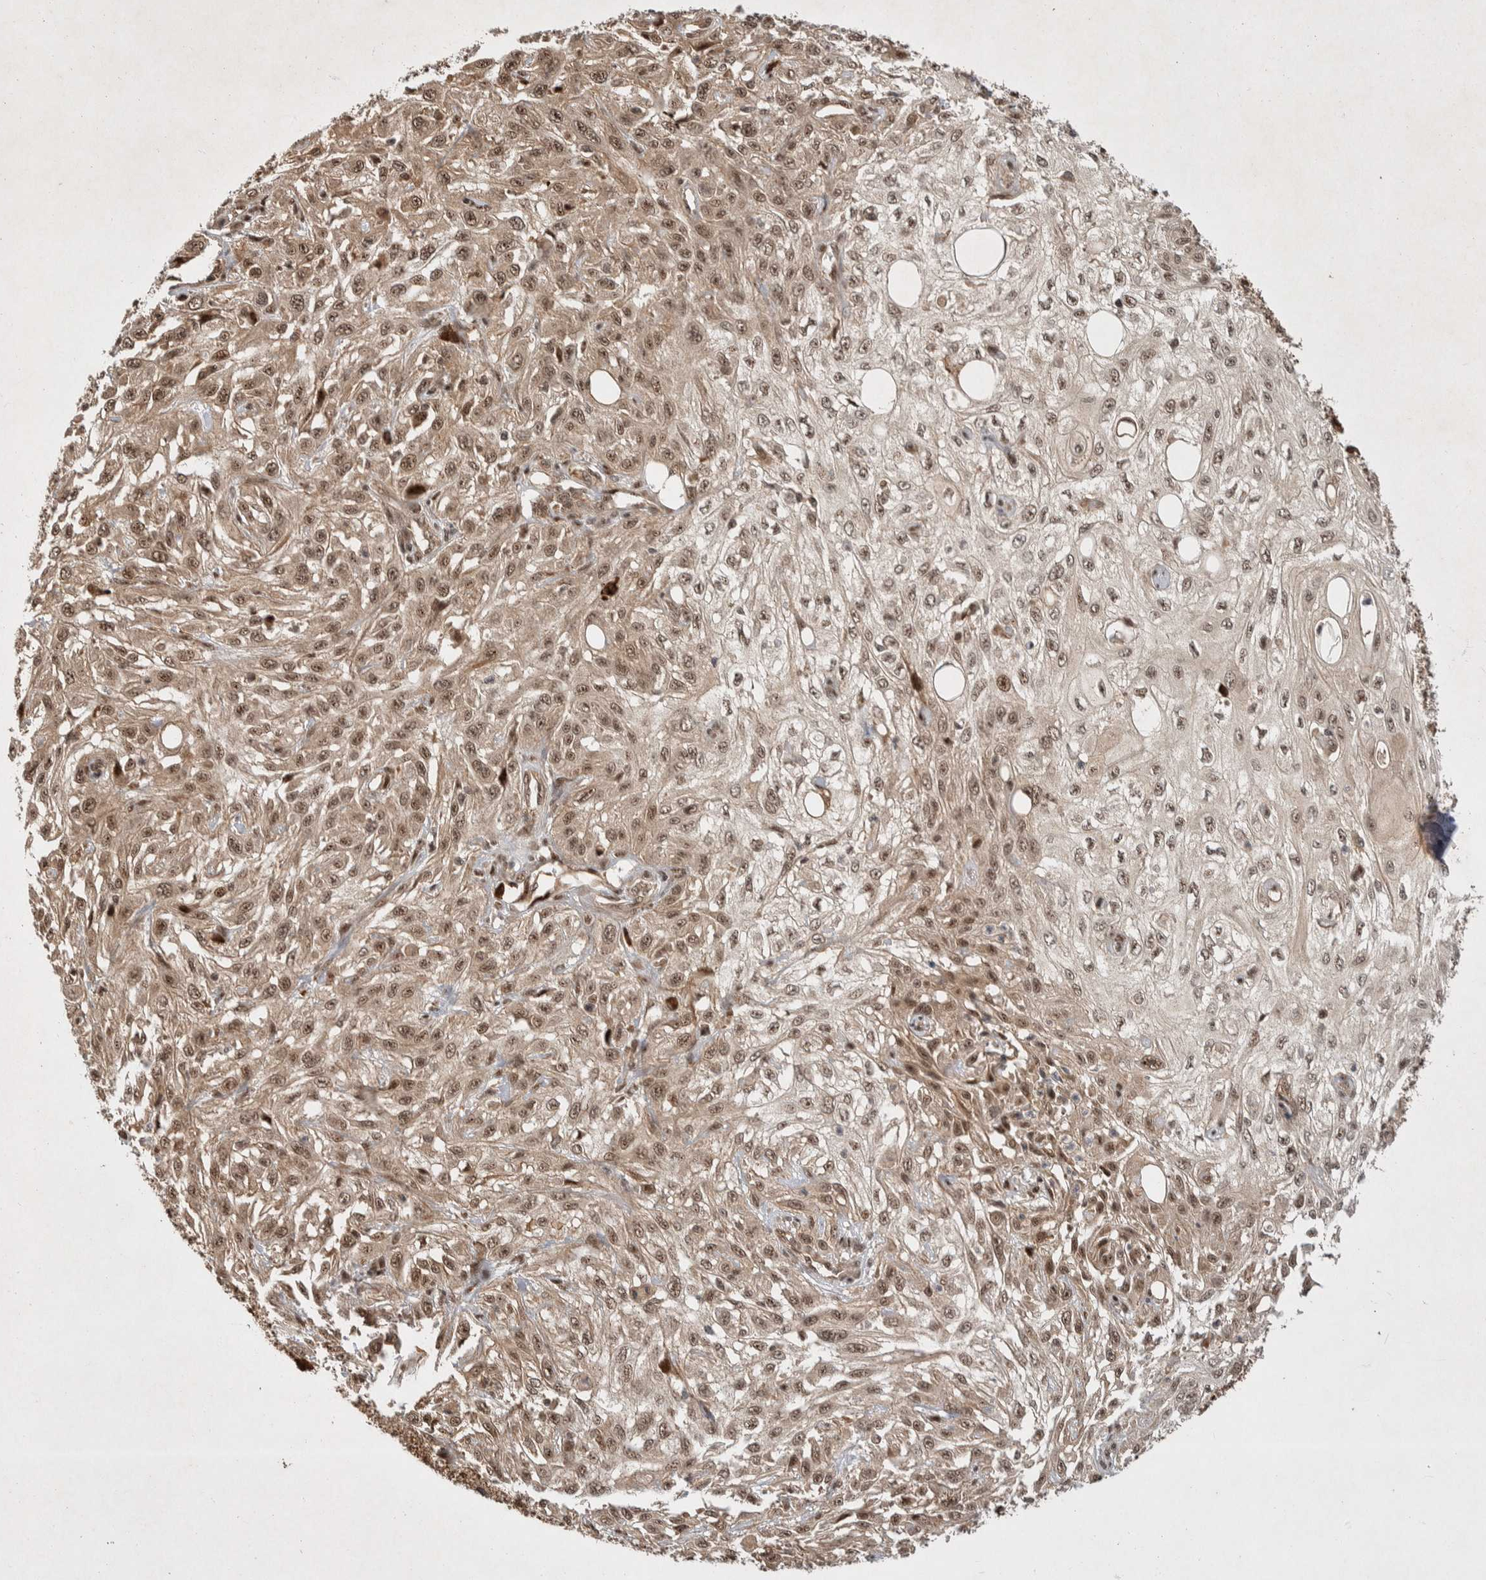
{"staining": {"intensity": "moderate", "quantity": ">75%", "location": "cytoplasmic/membranous,nuclear"}, "tissue": "skin cancer", "cell_type": "Tumor cells", "image_type": "cancer", "snomed": [{"axis": "morphology", "description": "Squamous cell carcinoma, NOS"}, {"axis": "topography", "description": "Skin"}], "caption": "The image shows a brown stain indicating the presence of a protein in the cytoplasmic/membranous and nuclear of tumor cells in skin cancer.", "gene": "TOR1B", "patient": {"sex": "male", "age": 75}}